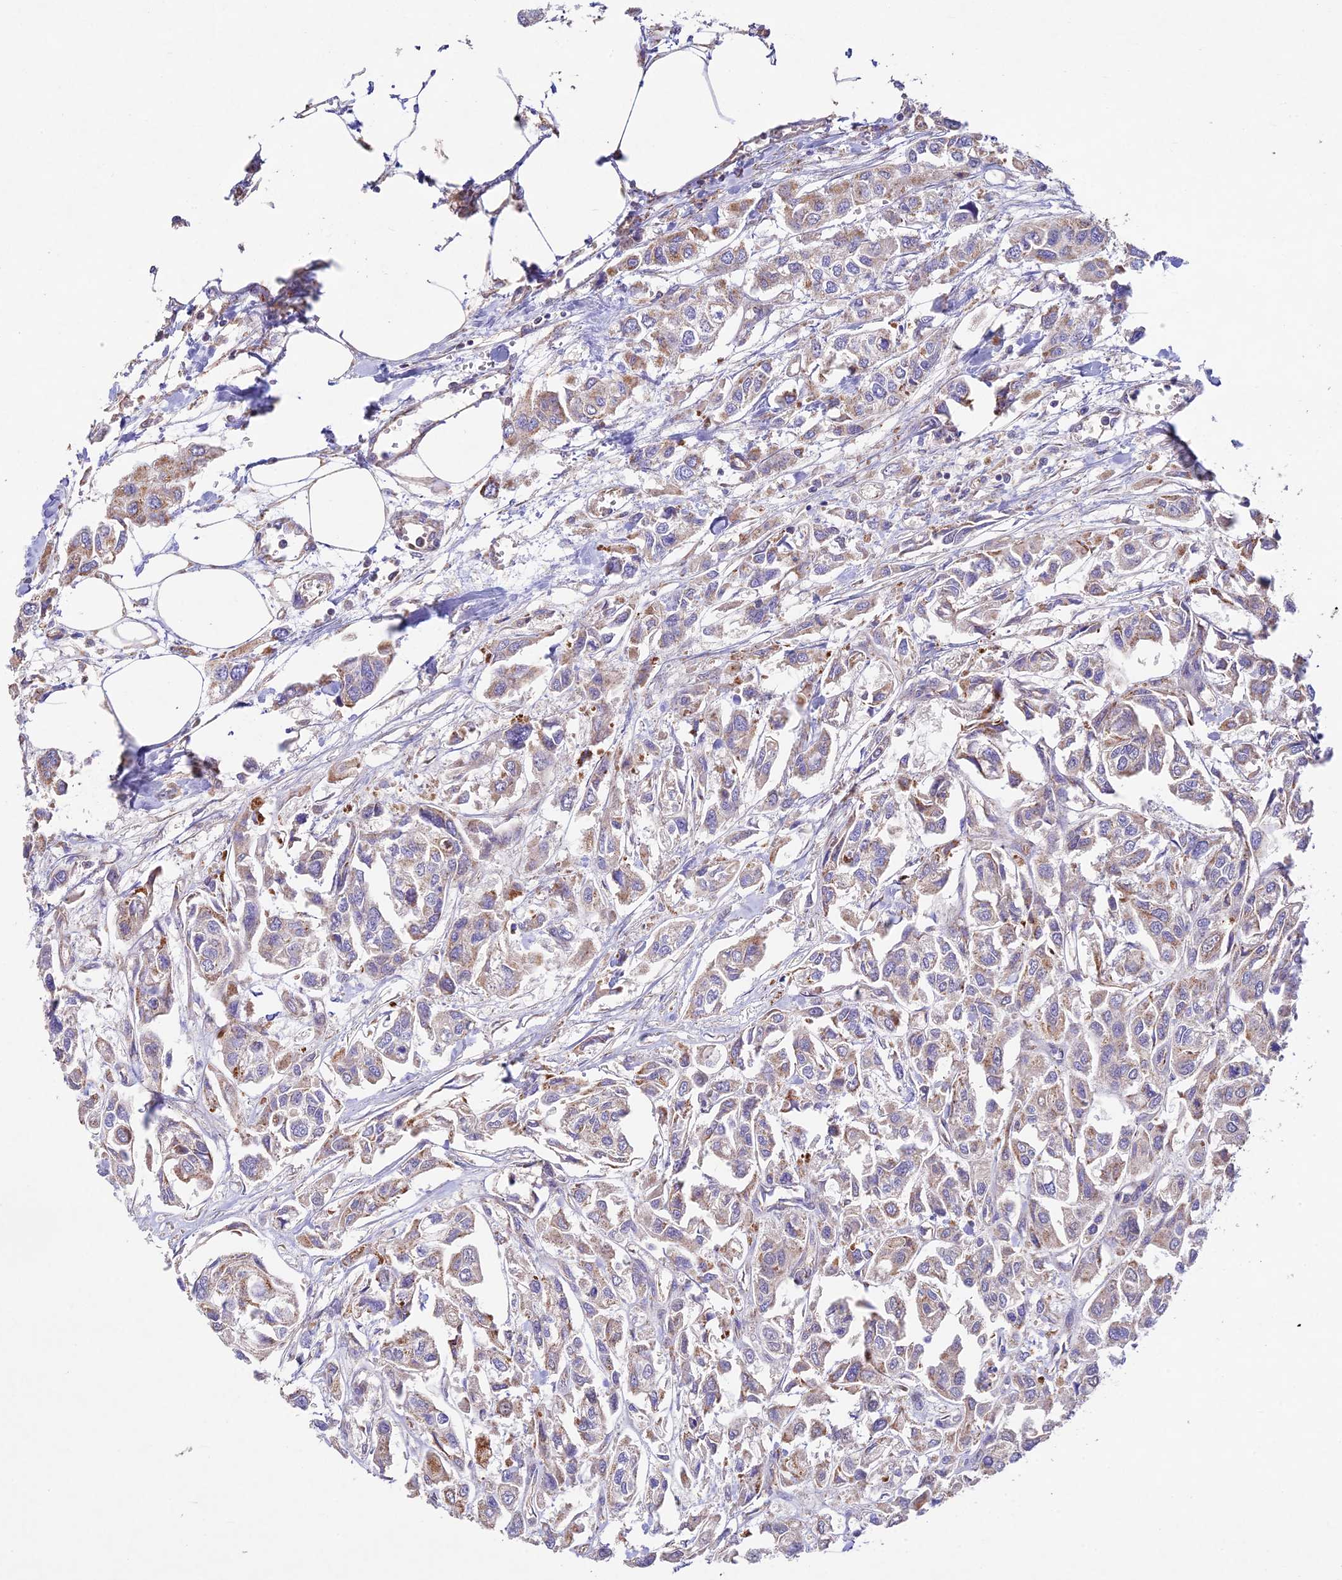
{"staining": {"intensity": "weak", "quantity": "25%-75%", "location": "cytoplasmic/membranous"}, "tissue": "urothelial cancer", "cell_type": "Tumor cells", "image_type": "cancer", "snomed": [{"axis": "morphology", "description": "Urothelial carcinoma, High grade"}, {"axis": "topography", "description": "Urinary bladder"}], "caption": "Human urothelial cancer stained with a brown dye reveals weak cytoplasmic/membranous positive staining in about 25%-75% of tumor cells.", "gene": "KHDC3L", "patient": {"sex": "male", "age": 67}}